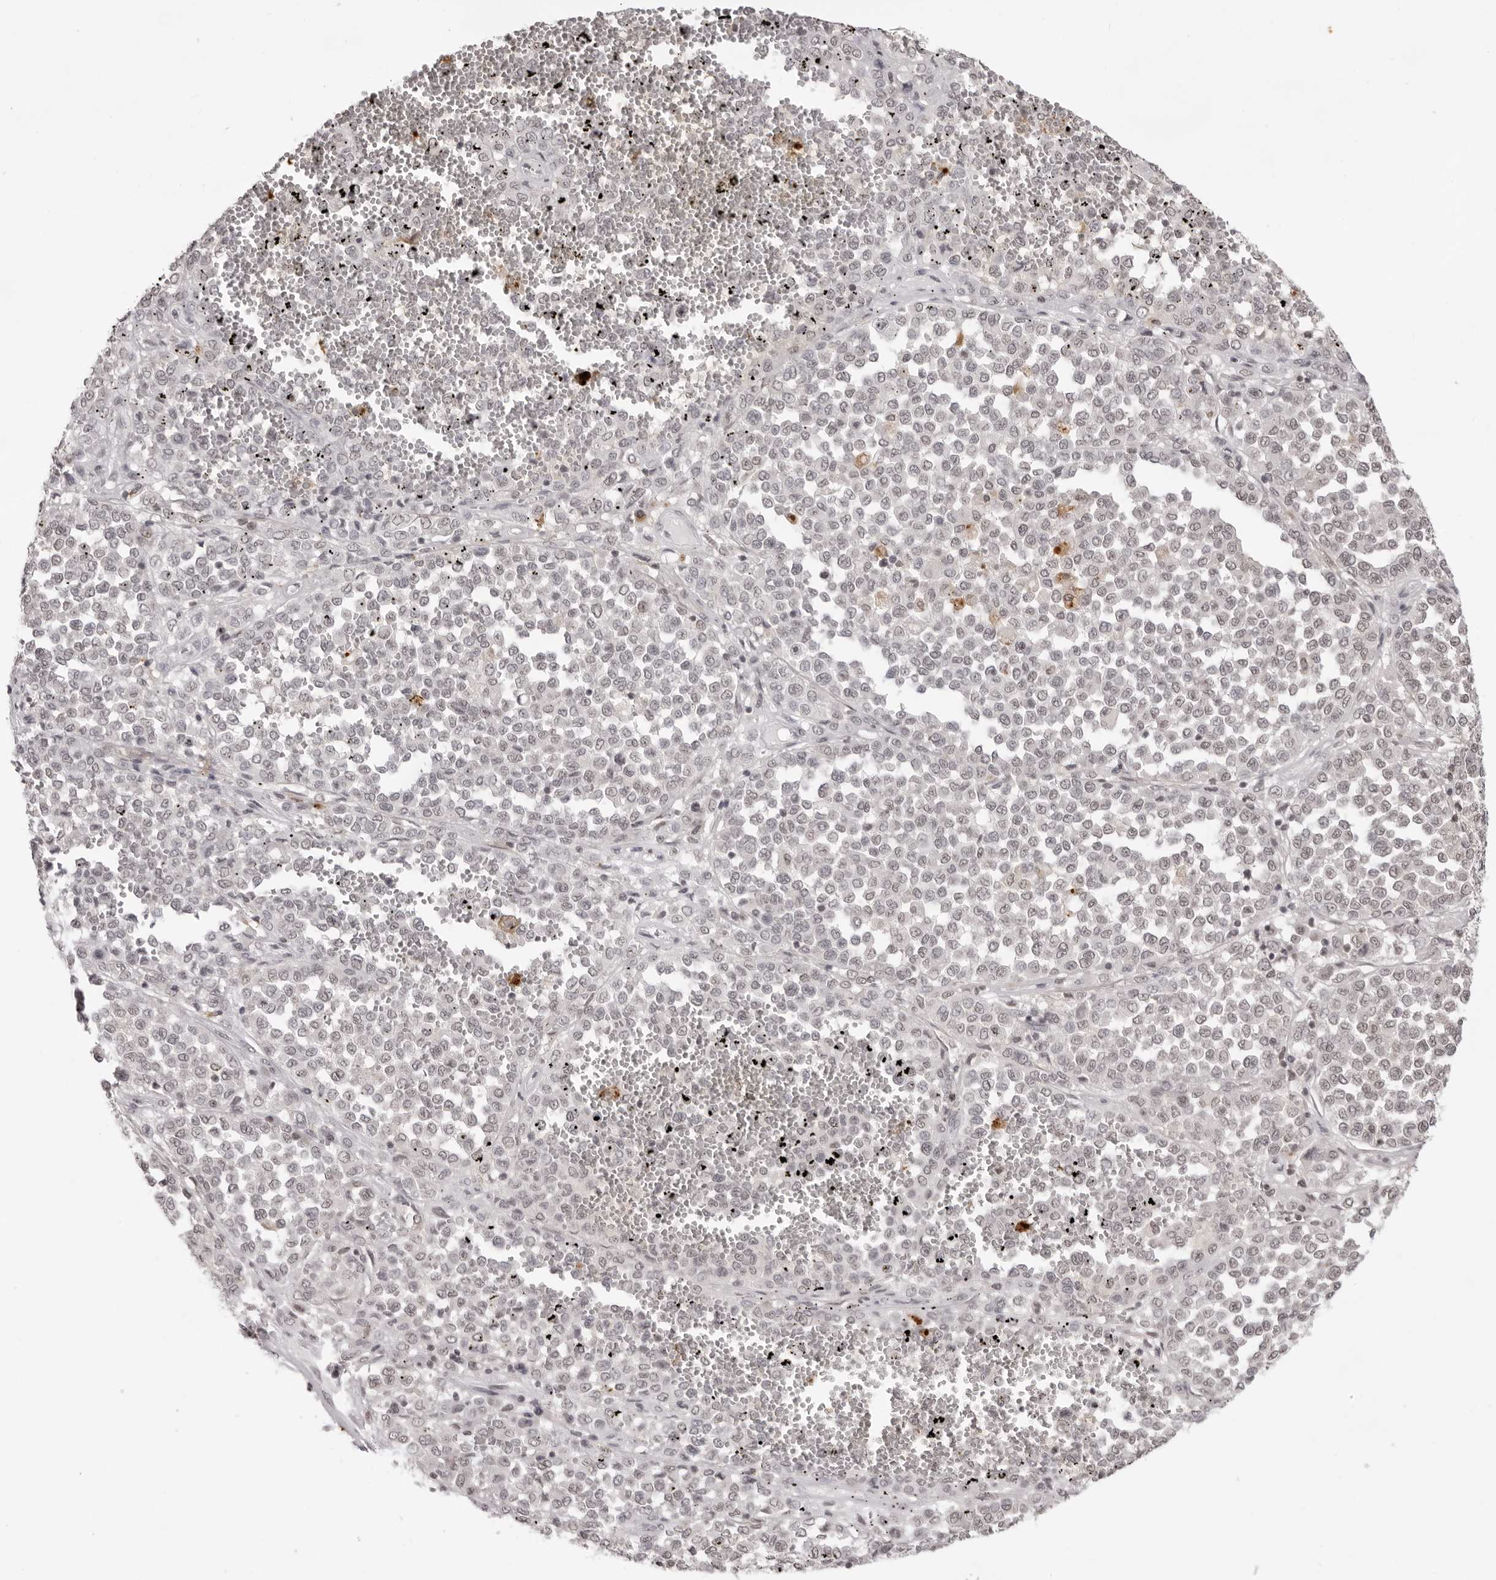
{"staining": {"intensity": "weak", "quantity": "25%-75%", "location": "nuclear"}, "tissue": "melanoma", "cell_type": "Tumor cells", "image_type": "cancer", "snomed": [{"axis": "morphology", "description": "Malignant melanoma, Metastatic site"}, {"axis": "topography", "description": "Pancreas"}], "caption": "High-magnification brightfield microscopy of malignant melanoma (metastatic site) stained with DAB (brown) and counterstained with hematoxylin (blue). tumor cells exhibit weak nuclear staining is identified in approximately25%-75% of cells.", "gene": "NTM", "patient": {"sex": "female", "age": 30}}